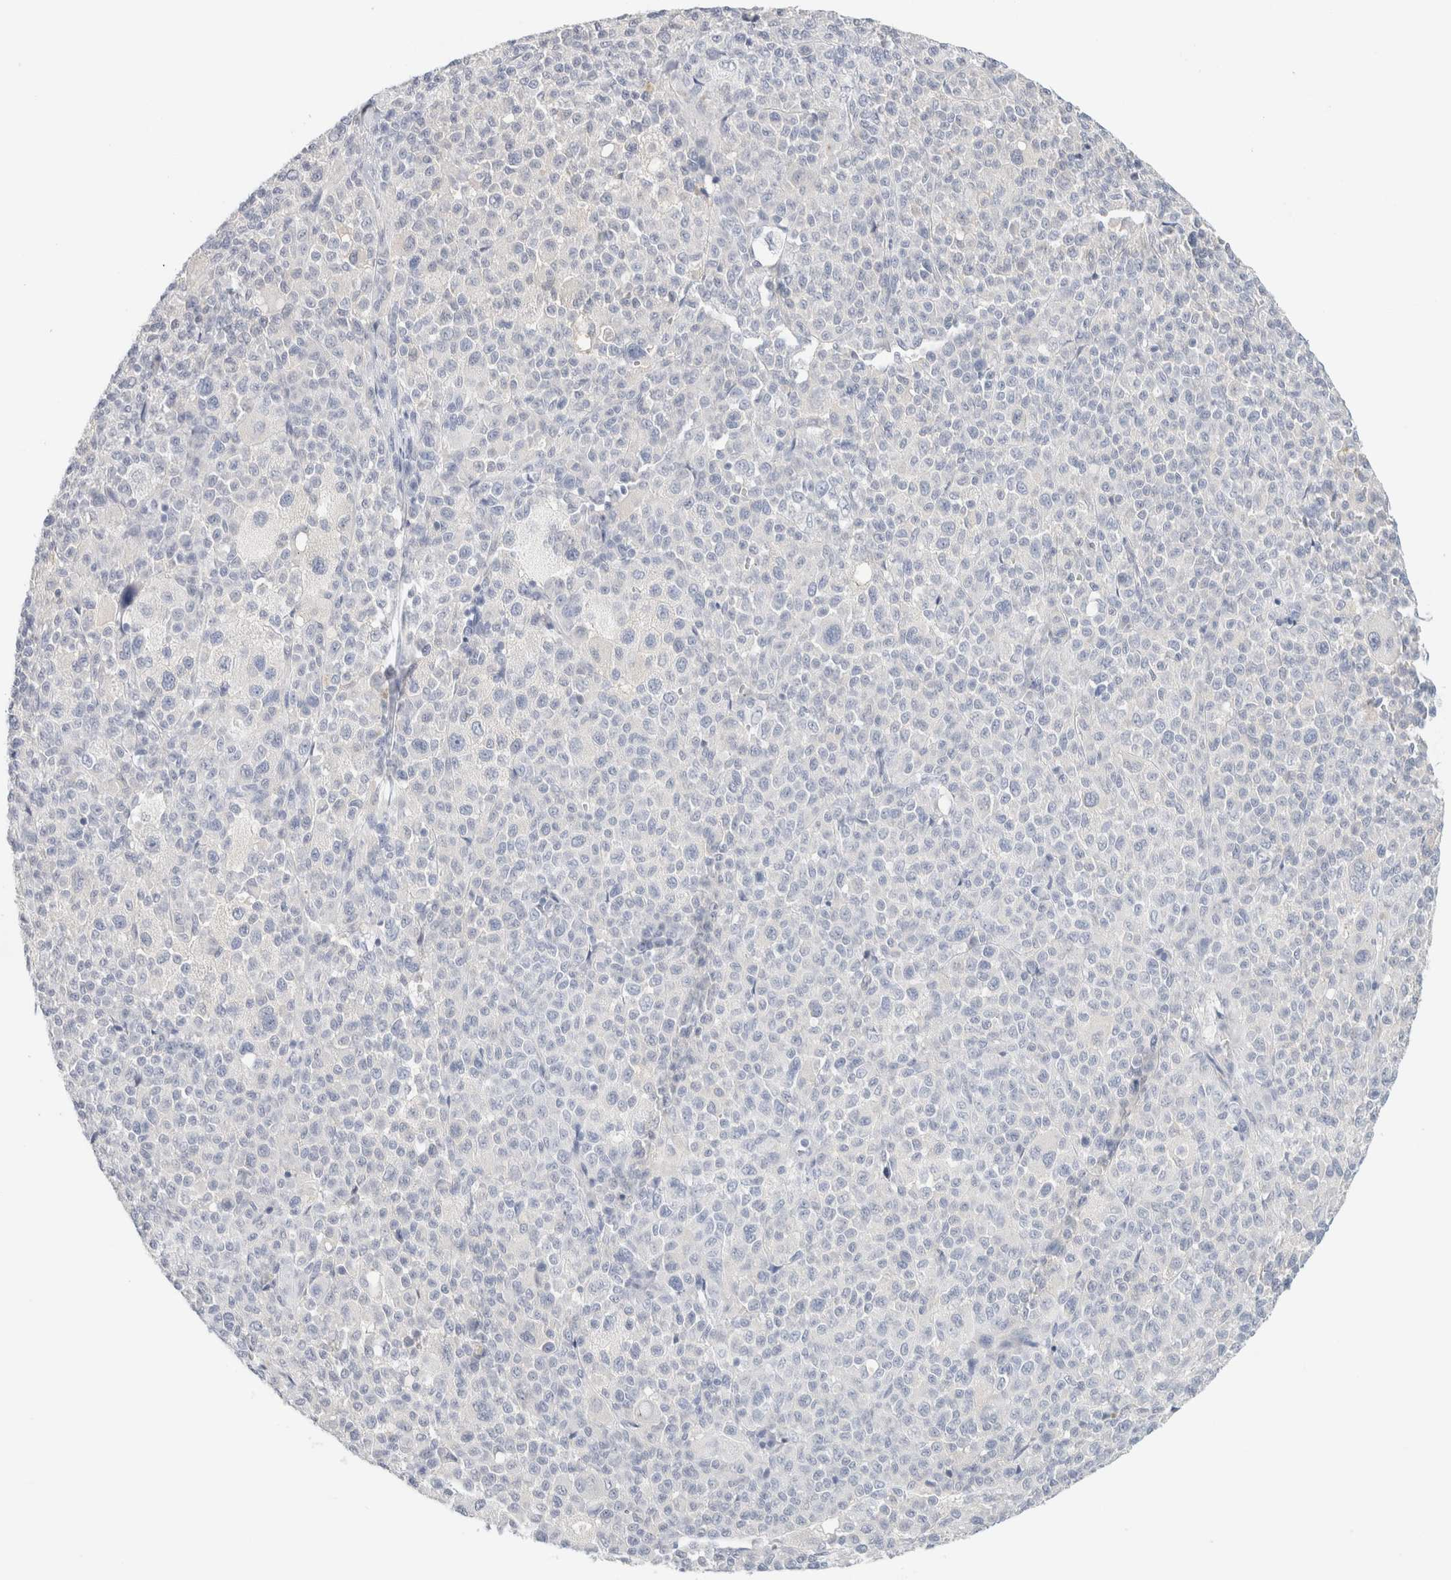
{"staining": {"intensity": "negative", "quantity": "none", "location": "none"}, "tissue": "melanoma", "cell_type": "Tumor cells", "image_type": "cancer", "snomed": [{"axis": "morphology", "description": "Malignant melanoma, Metastatic site"}, {"axis": "topography", "description": "Skin"}], "caption": "There is no significant expression in tumor cells of melanoma.", "gene": "RTN4", "patient": {"sex": "female", "age": 74}}